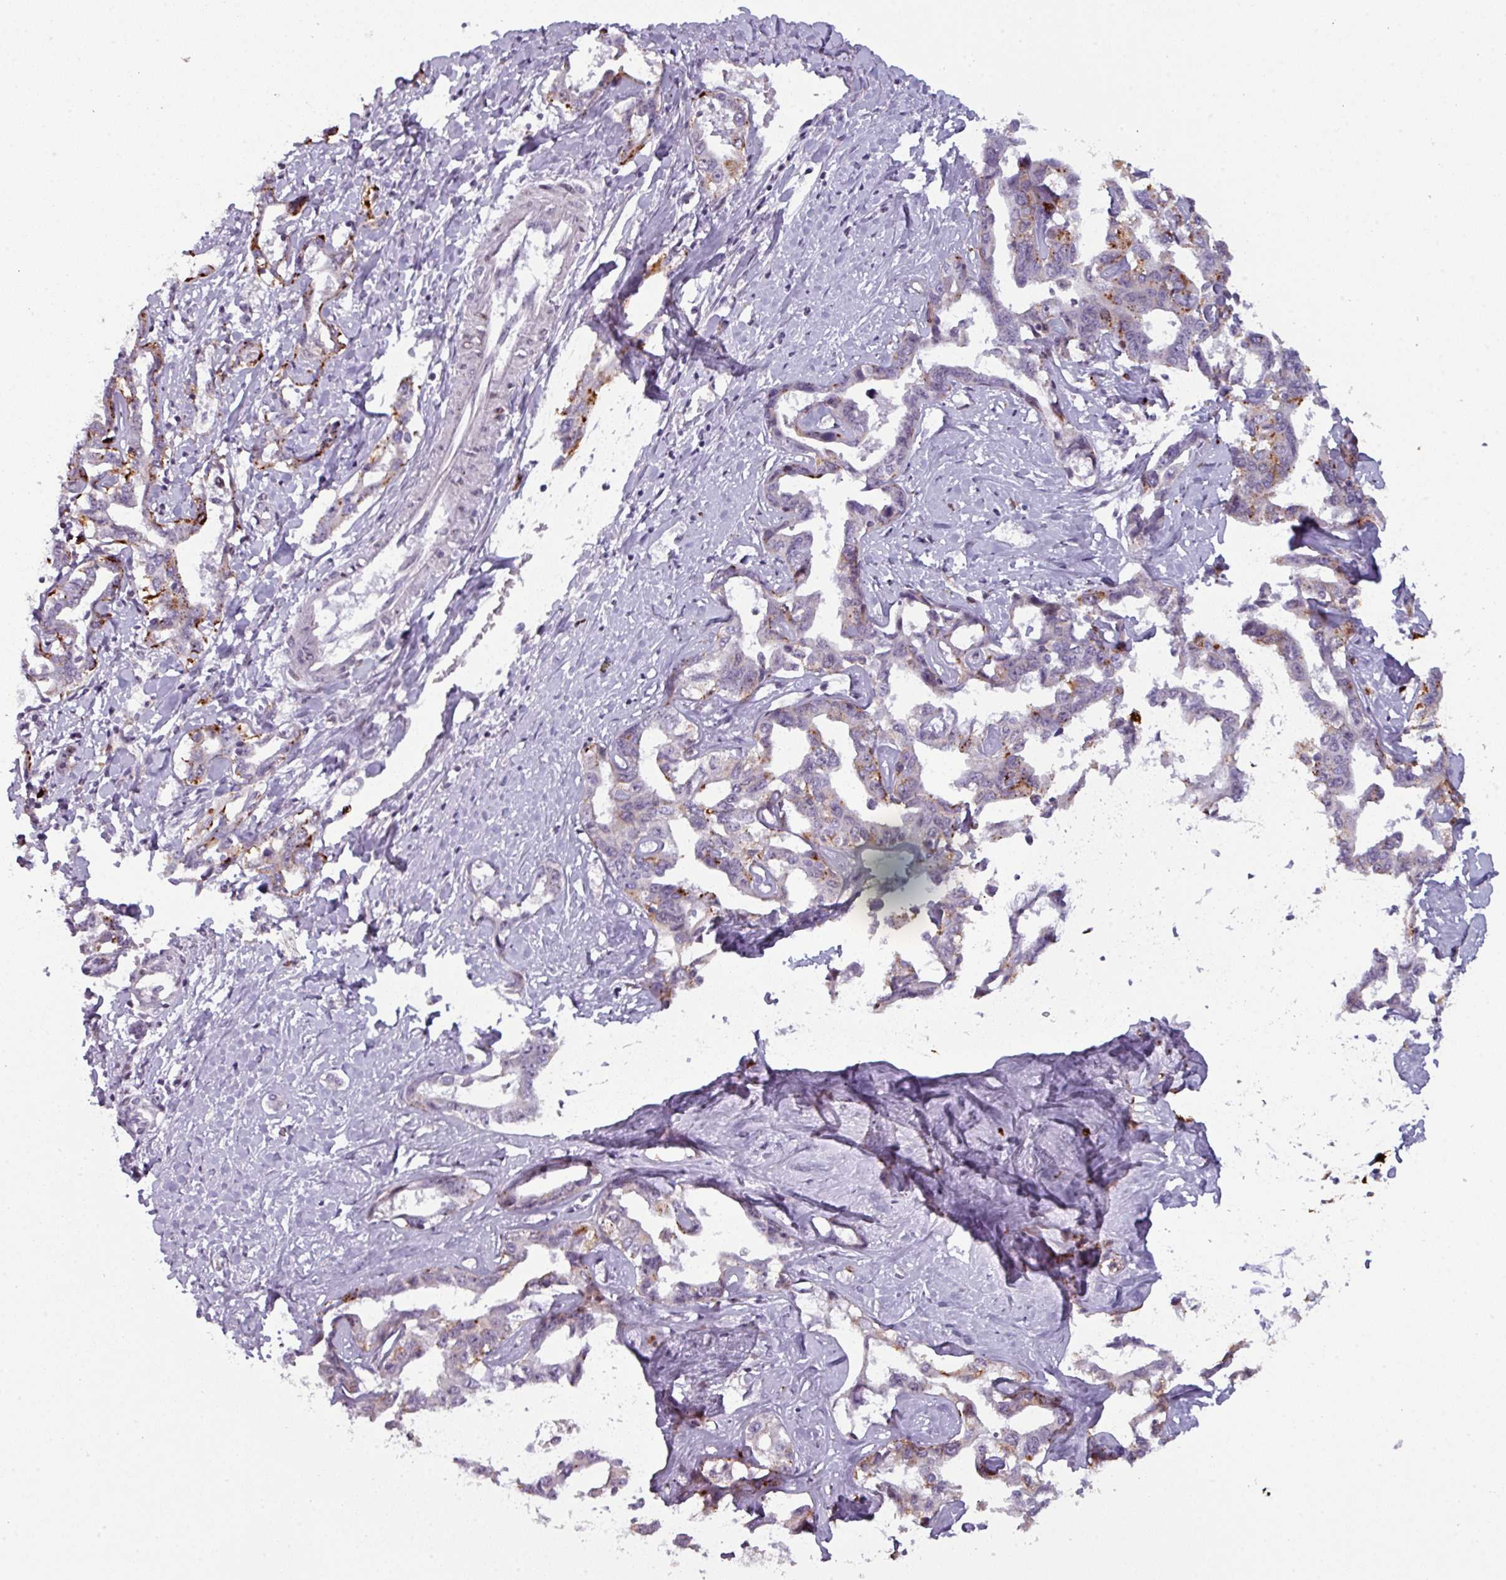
{"staining": {"intensity": "weak", "quantity": "<25%", "location": "cytoplasmic/membranous"}, "tissue": "liver cancer", "cell_type": "Tumor cells", "image_type": "cancer", "snomed": [{"axis": "morphology", "description": "Cholangiocarcinoma"}, {"axis": "topography", "description": "Liver"}], "caption": "High power microscopy micrograph of an immunohistochemistry (IHC) photomicrograph of liver cancer, revealing no significant positivity in tumor cells.", "gene": "TMEFF1", "patient": {"sex": "male", "age": 59}}